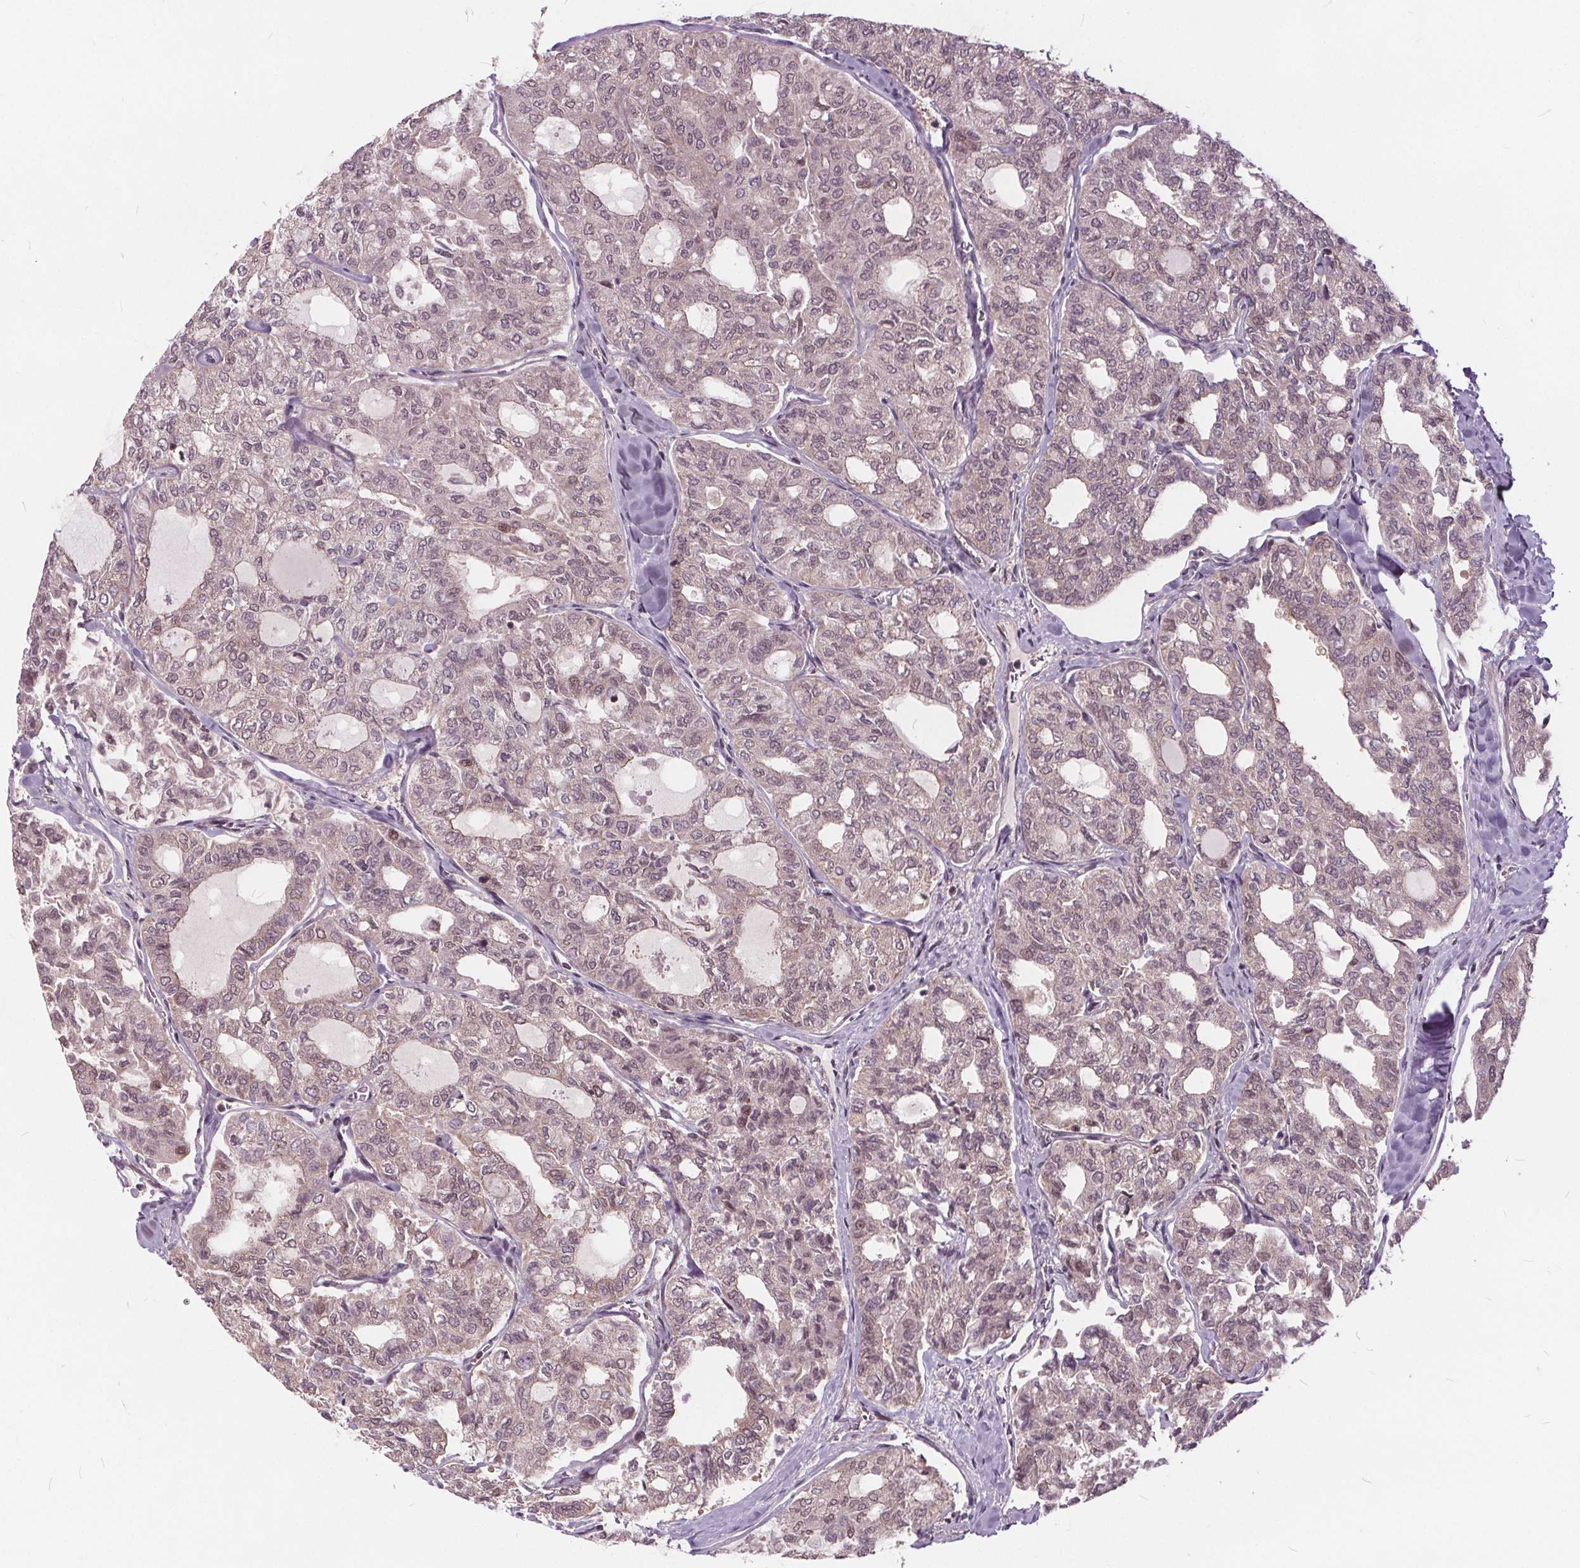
{"staining": {"intensity": "weak", "quantity": "<25%", "location": "cytoplasmic/membranous"}, "tissue": "thyroid cancer", "cell_type": "Tumor cells", "image_type": "cancer", "snomed": [{"axis": "morphology", "description": "Follicular adenoma carcinoma, NOS"}, {"axis": "topography", "description": "Thyroid gland"}], "caption": "This is an immunohistochemistry (IHC) histopathology image of human thyroid cancer. There is no staining in tumor cells.", "gene": "HIF1AN", "patient": {"sex": "male", "age": 75}}